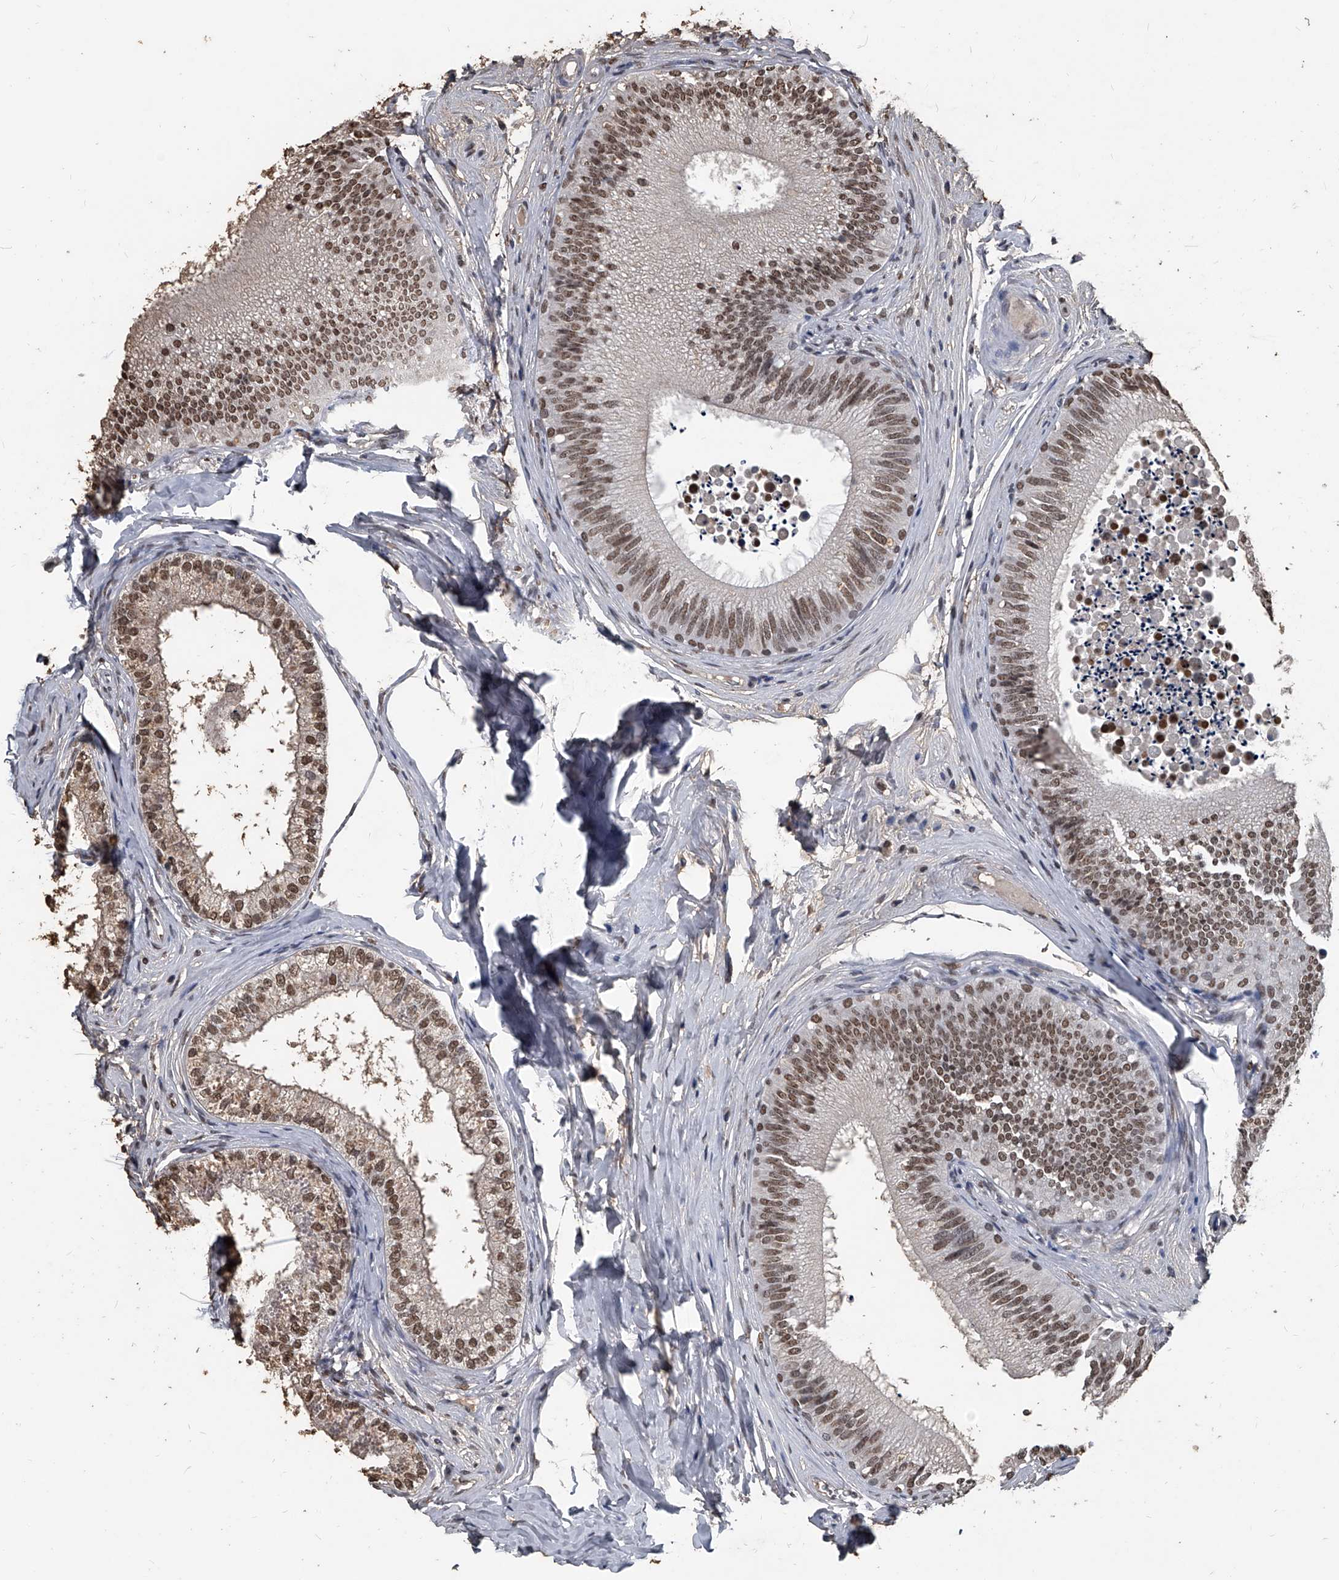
{"staining": {"intensity": "moderate", "quantity": "25%-75%", "location": "nuclear"}, "tissue": "epididymis", "cell_type": "Glandular cells", "image_type": "normal", "snomed": [{"axis": "morphology", "description": "Normal tissue, NOS"}, {"axis": "topography", "description": "Epididymis"}], "caption": "Epididymis stained with immunohistochemistry reveals moderate nuclear expression in approximately 25%-75% of glandular cells. Ihc stains the protein in brown and the nuclei are stained blue.", "gene": "MATR3", "patient": {"sex": "male", "age": 29}}